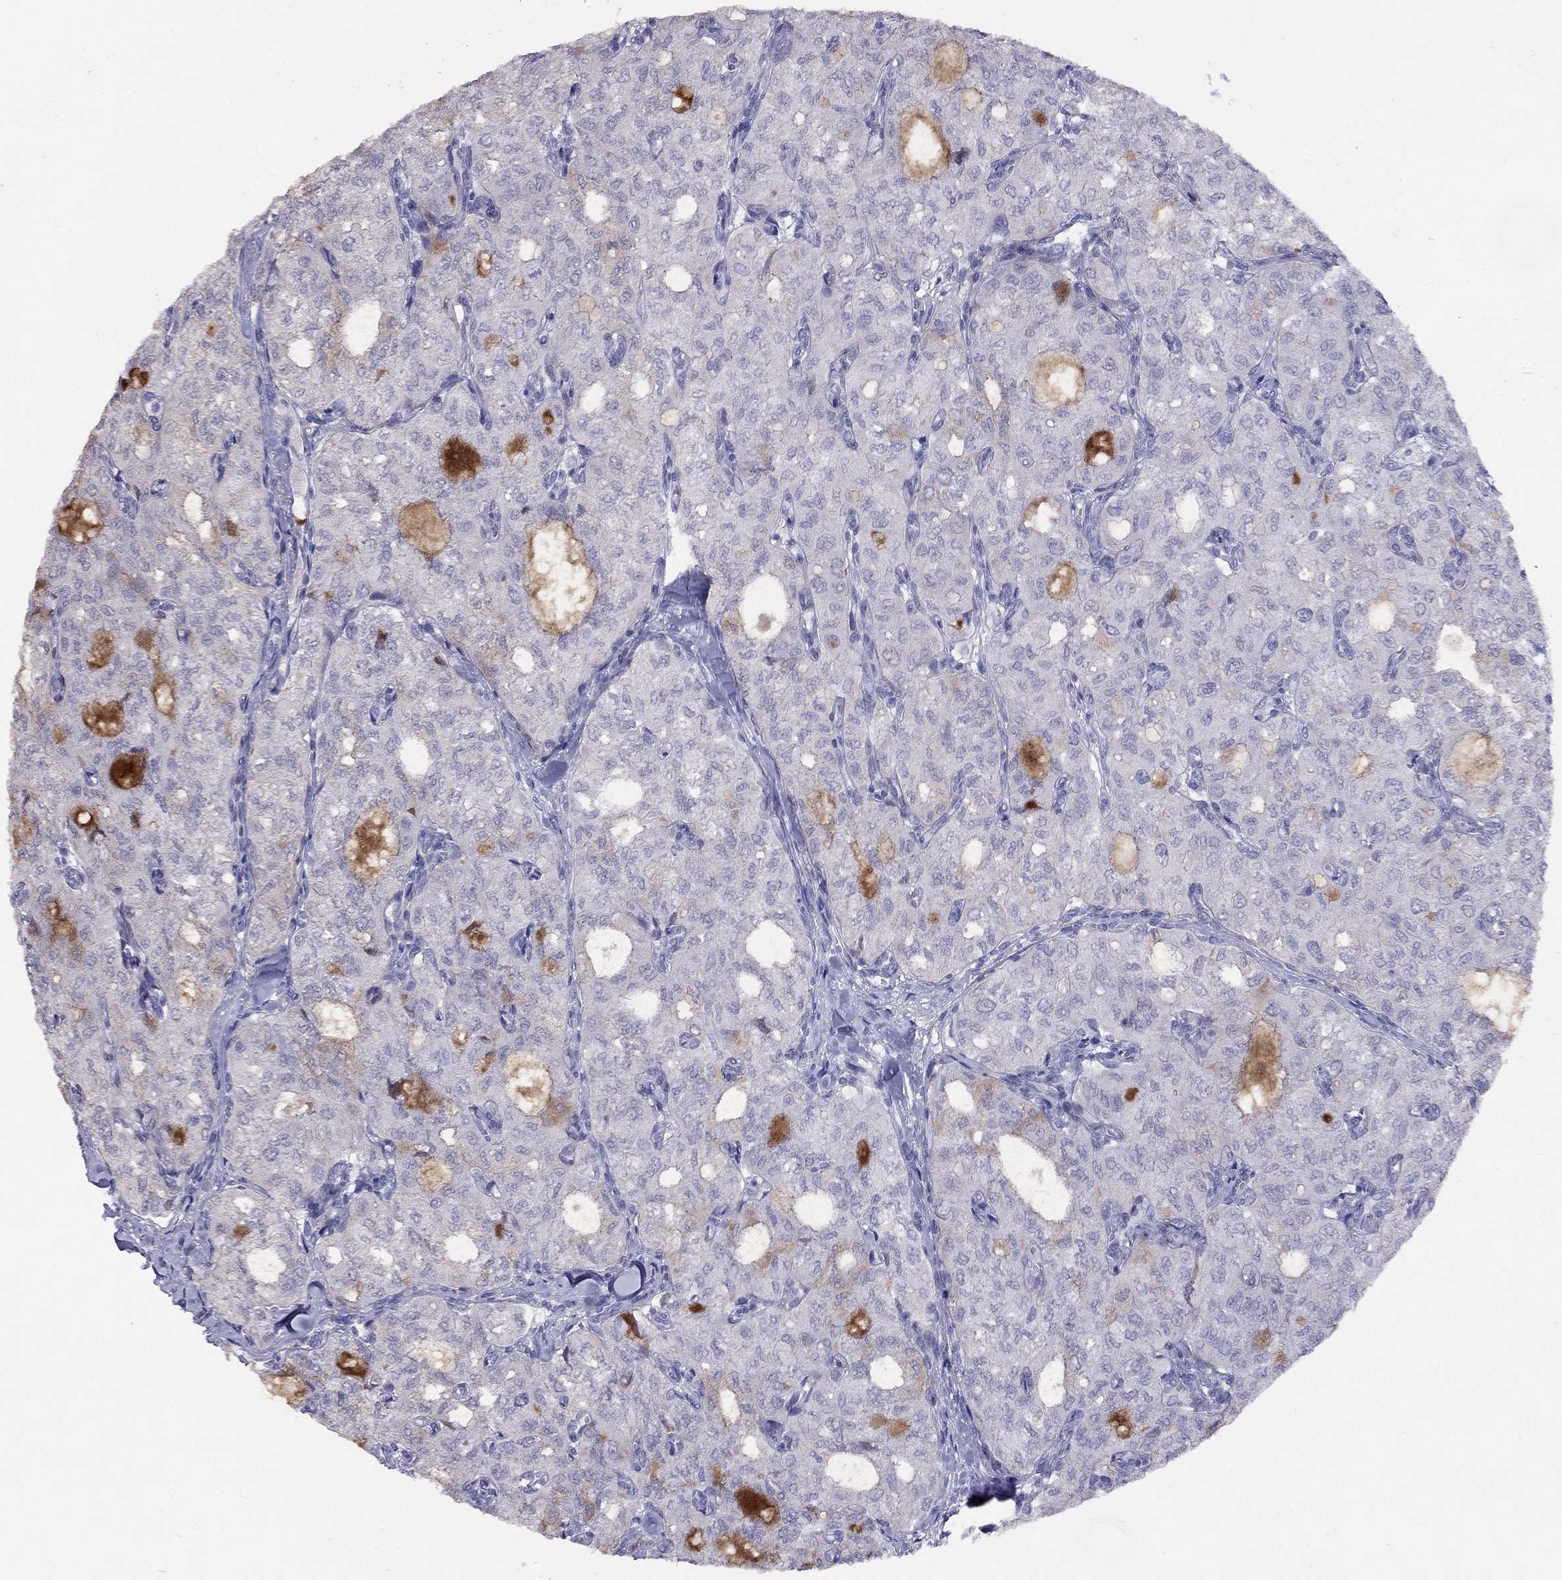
{"staining": {"intensity": "negative", "quantity": "none", "location": "none"}, "tissue": "thyroid cancer", "cell_type": "Tumor cells", "image_type": "cancer", "snomed": [{"axis": "morphology", "description": "Follicular adenoma carcinoma, NOS"}, {"axis": "topography", "description": "Thyroid gland"}], "caption": "An image of human thyroid cancer is negative for staining in tumor cells.", "gene": "MAGEB4", "patient": {"sex": "male", "age": 75}}